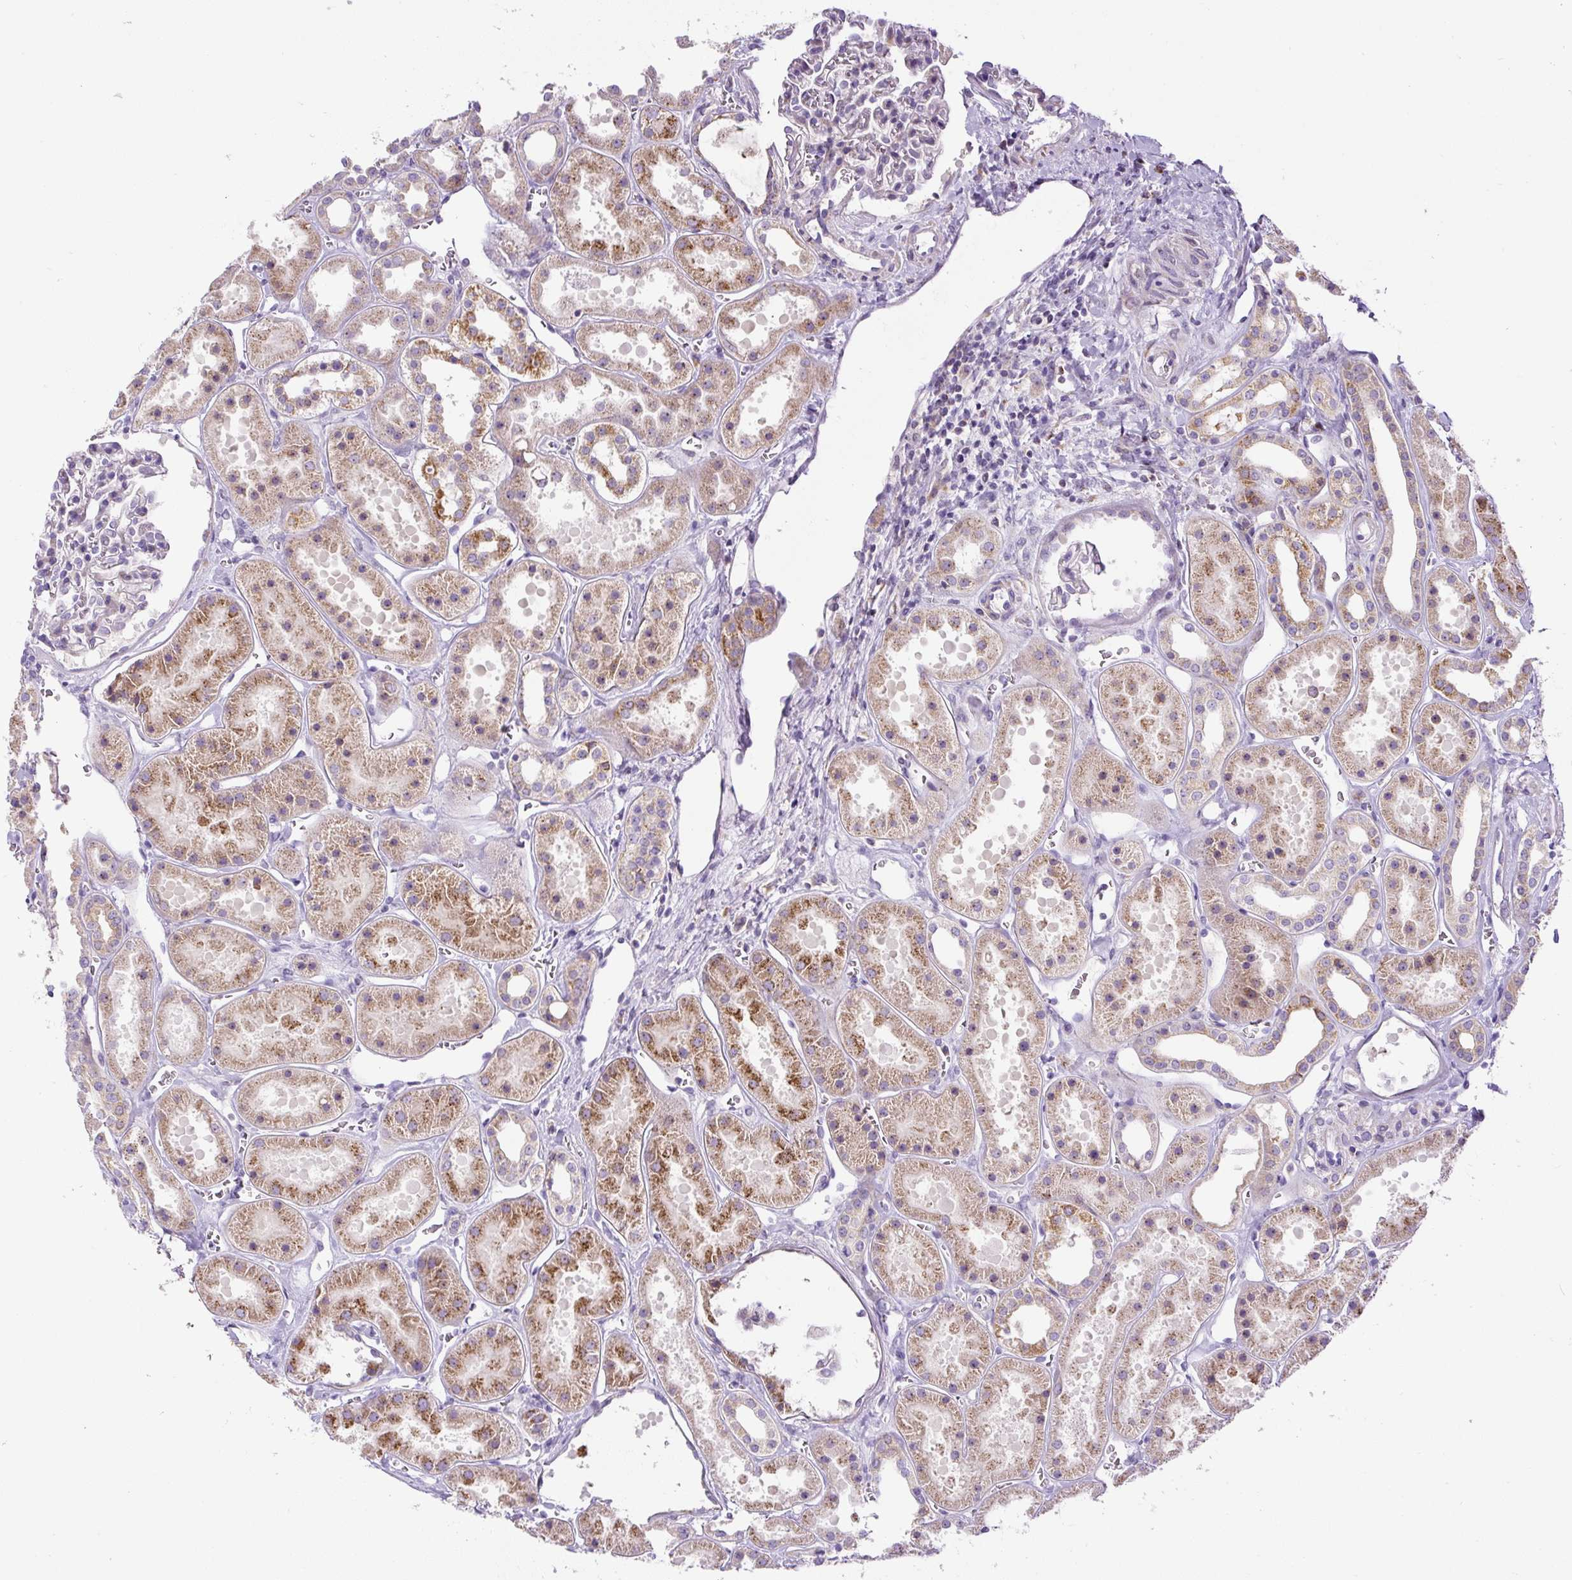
{"staining": {"intensity": "negative", "quantity": "none", "location": "none"}, "tissue": "kidney", "cell_type": "Cells in glomeruli", "image_type": "normal", "snomed": [{"axis": "morphology", "description": "Normal tissue, NOS"}, {"axis": "topography", "description": "Kidney"}], "caption": "A micrograph of kidney stained for a protein demonstrates no brown staining in cells in glomeruli. The staining was performed using DAB to visualize the protein expression in brown, while the nuclei were stained in blue with hematoxylin (Magnification: 20x).", "gene": "ZNF596", "patient": {"sex": "female", "age": 41}}